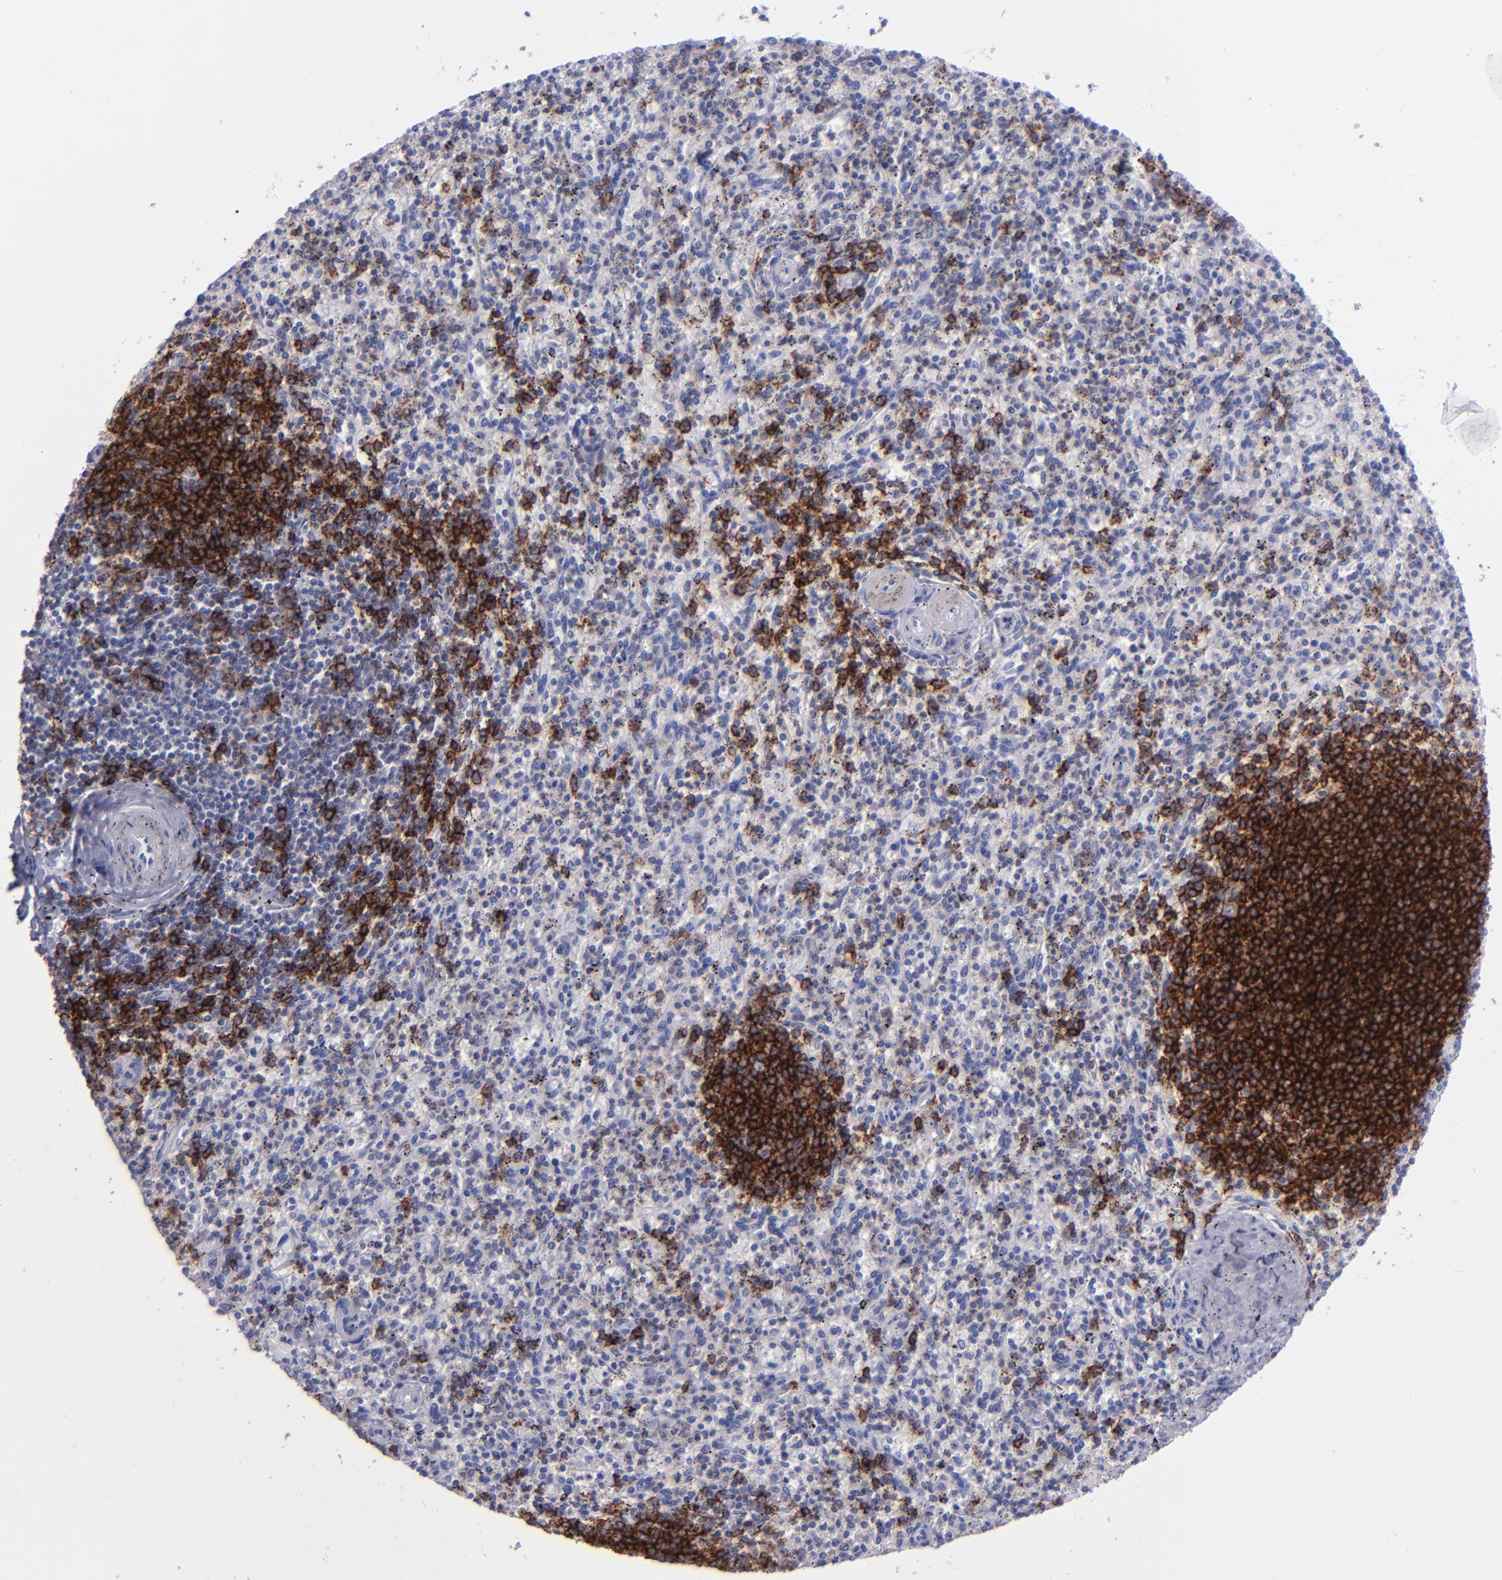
{"staining": {"intensity": "strong", "quantity": "<25%", "location": "cytoplasmic/membranous"}, "tissue": "spleen", "cell_type": "Cells in red pulp", "image_type": "normal", "snomed": [{"axis": "morphology", "description": "Normal tissue, NOS"}, {"axis": "topography", "description": "Spleen"}], "caption": "High-magnification brightfield microscopy of benign spleen stained with DAB (3,3'-diaminobenzidine) (brown) and counterstained with hematoxylin (blue). cells in red pulp exhibit strong cytoplasmic/membranous staining is appreciated in approximately<25% of cells.", "gene": "CD37", "patient": {"sex": "male", "age": 72}}